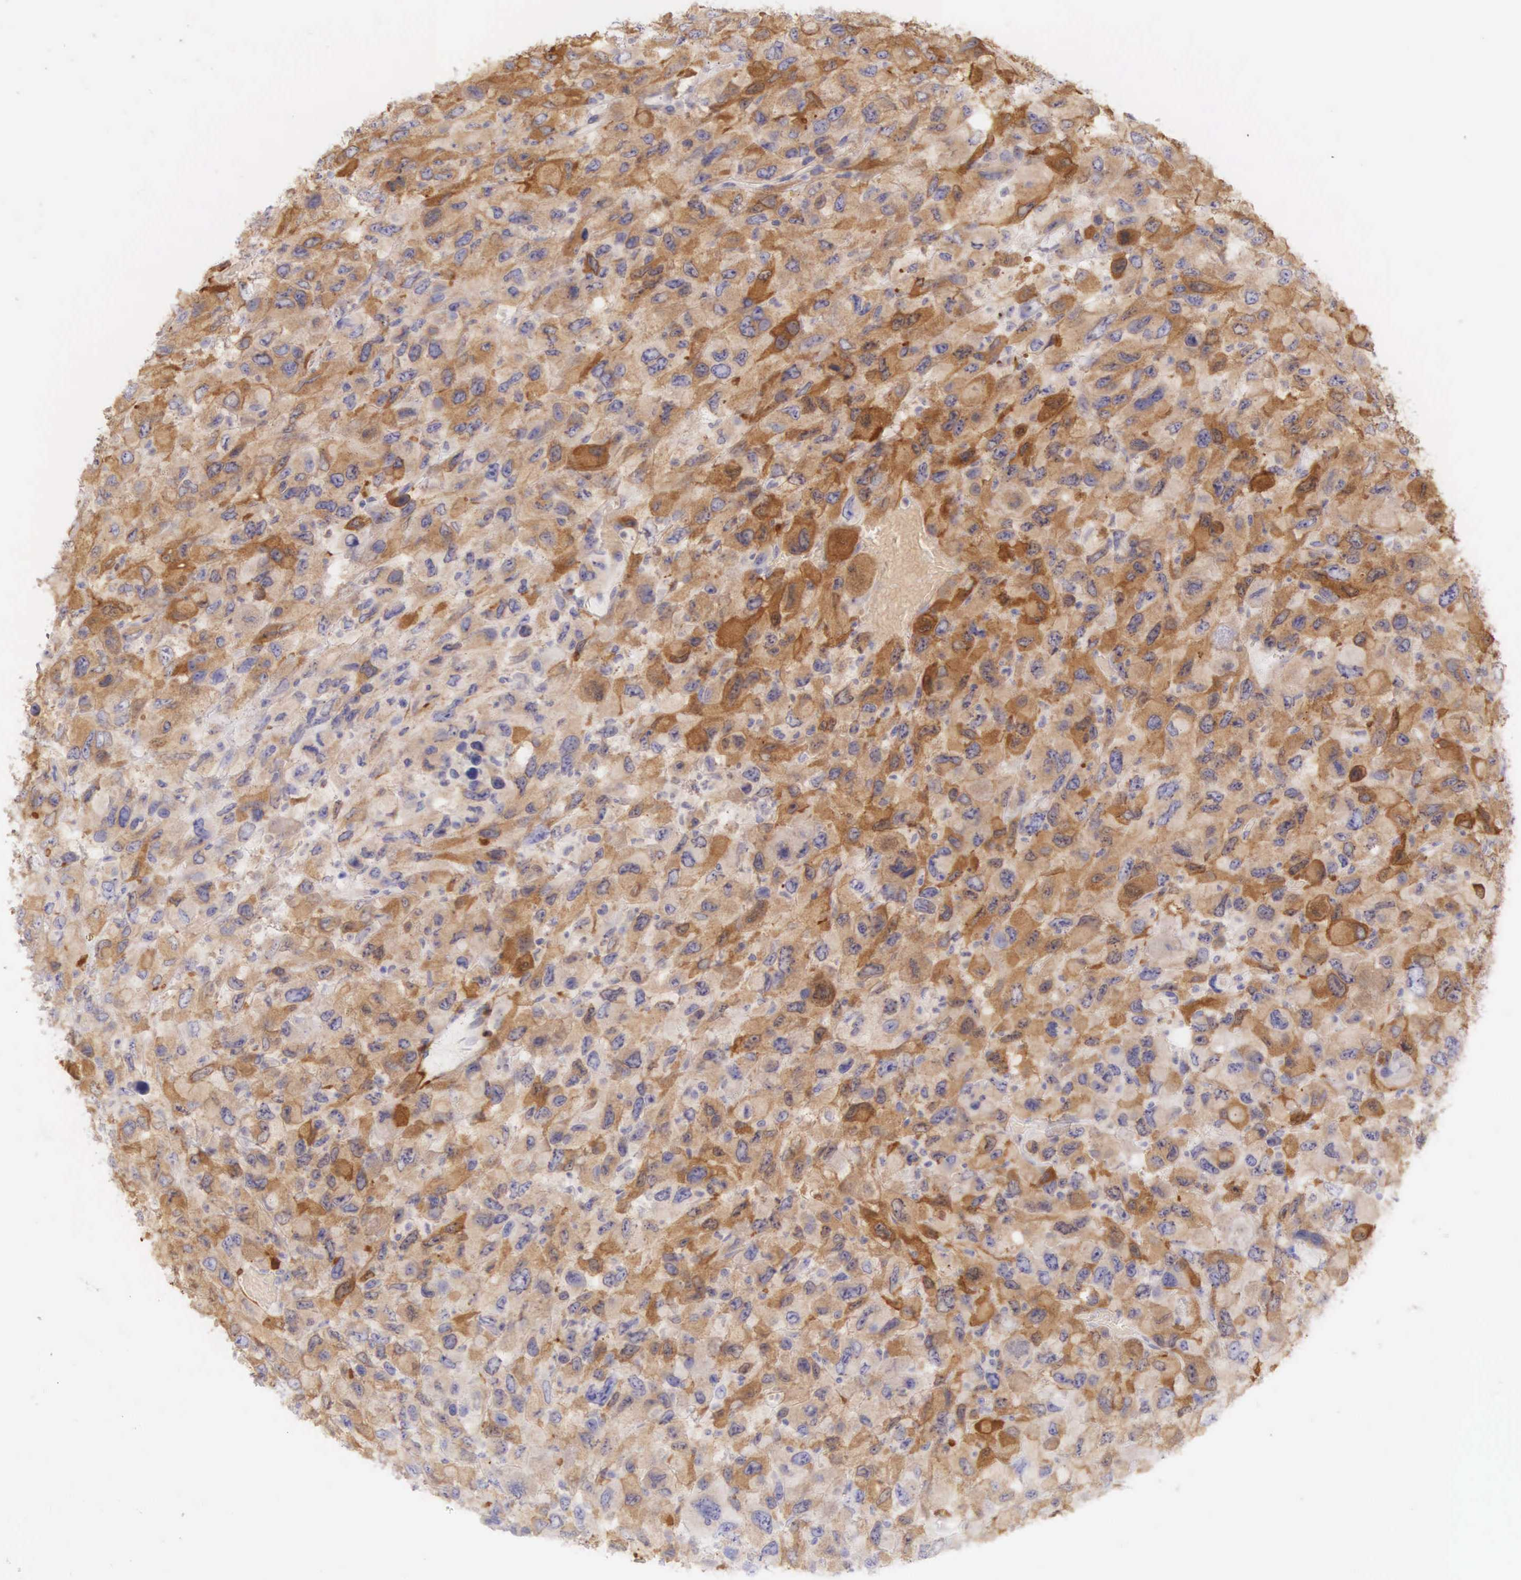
{"staining": {"intensity": "moderate", "quantity": "25%-75%", "location": "cytoplasmic/membranous"}, "tissue": "renal cancer", "cell_type": "Tumor cells", "image_type": "cancer", "snomed": [{"axis": "morphology", "description": "Adenocarcinoma, NOS"}, {"axis": "topography", "description": "Kidney"}], "caption": "Protein staining of renal cancer tissue displays moderate cytoplasmic/membranous staining in about 25%-75% of tumor cells.", "gene": "CNN1", "patient": {"sex": "male", "age": 79}}